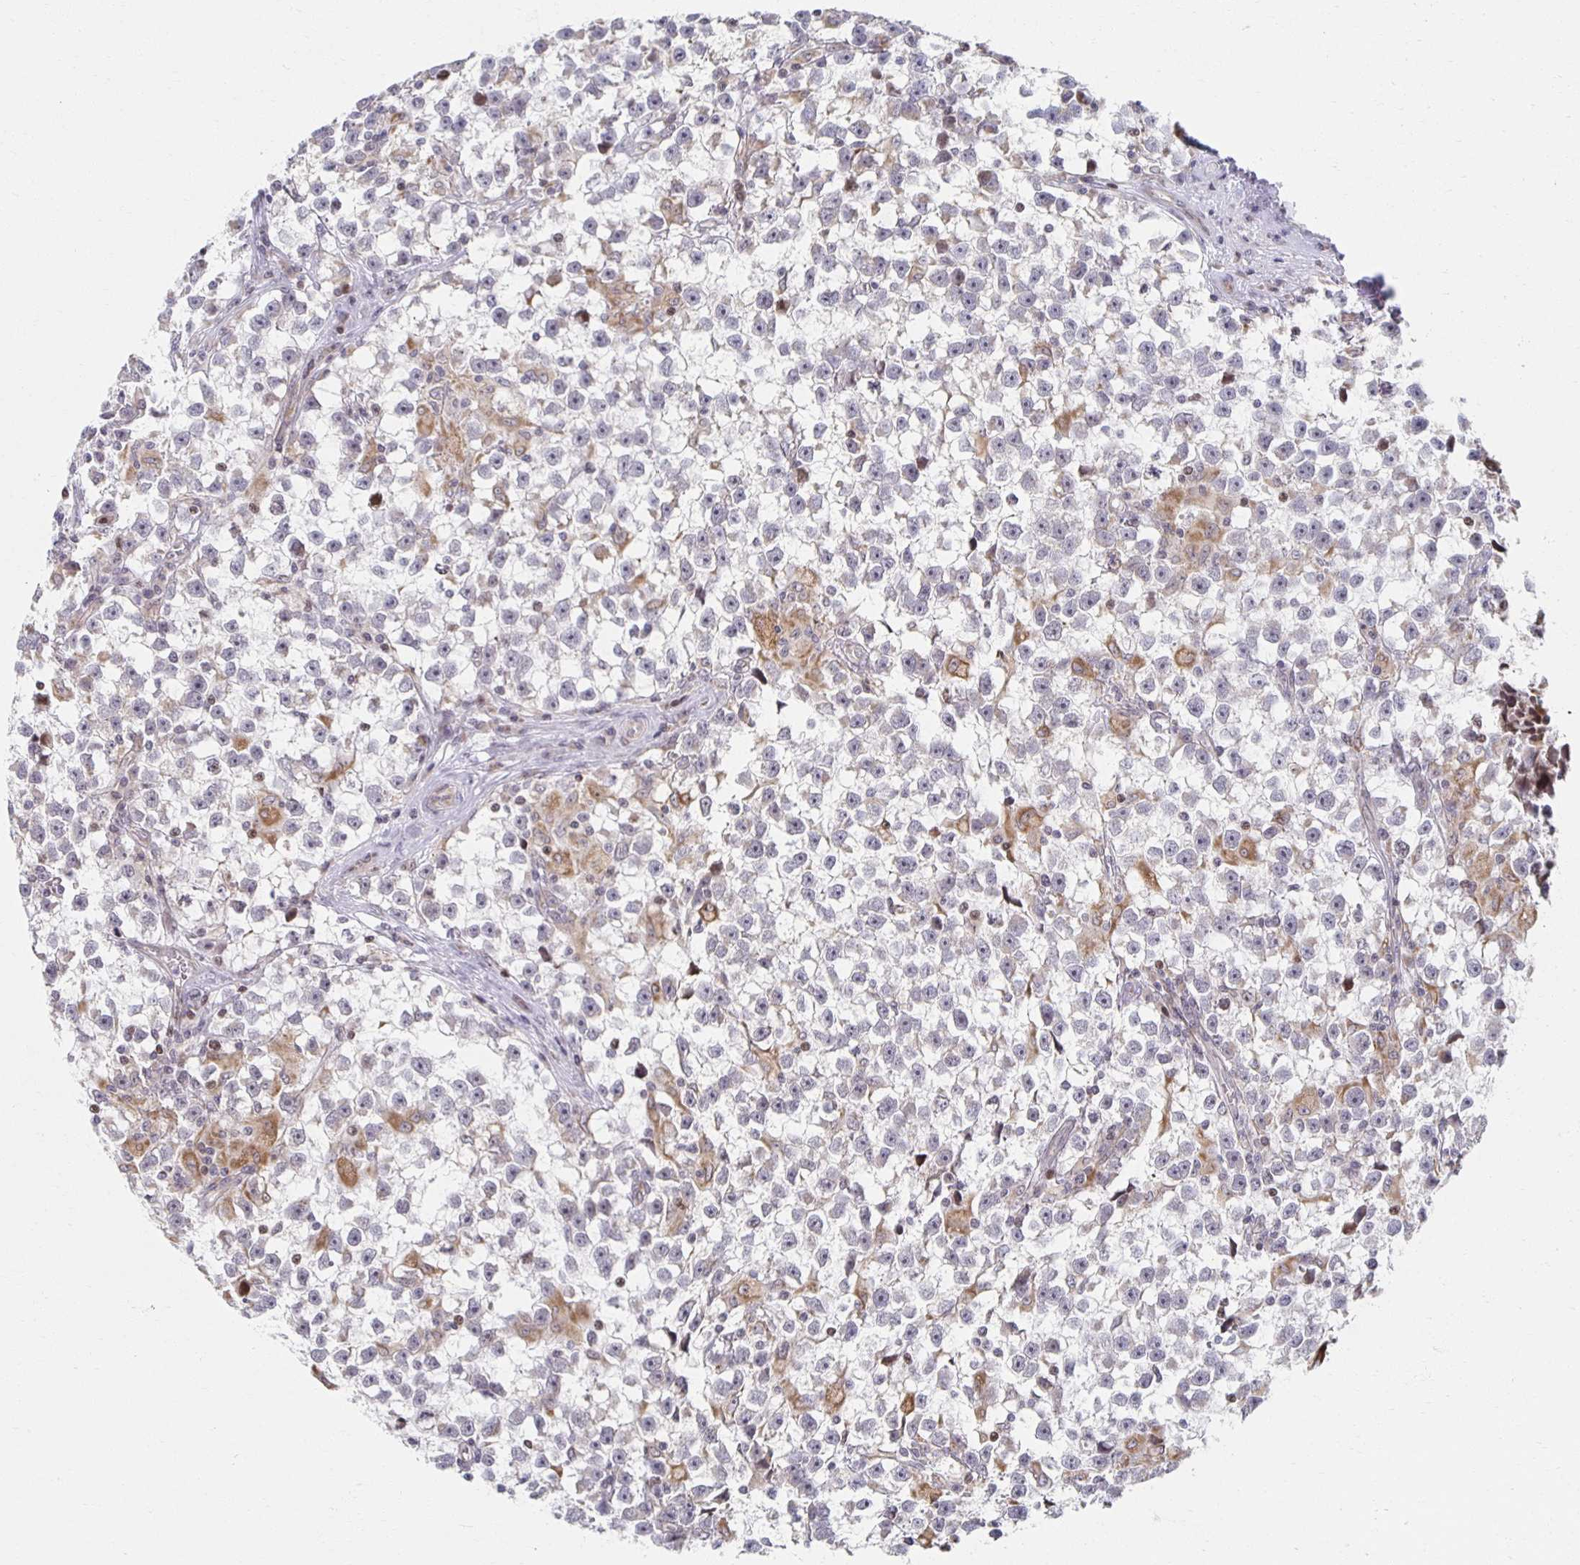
{"staining": {"intensity": "negative", "quantity": "none", "location": "none"}, "tissue": "testis cancer", "cell_type": "Tumor cells", "image_type": "cancer", "snomed": [{"axis": "morphology", "description": "Seminoma, NOS"}, {"axis": "topography", "description": "Testis"}], "caption": "Immunohistochemical staining of seminoma (testis) reveals no significant positivity in tumor cells. (DAB immunohistochemistry (IHC) visualized using brightfield microscopy, high magnification).", "gene": "HCFC1R1", "patient": {"sex": "male", "age": 31}}